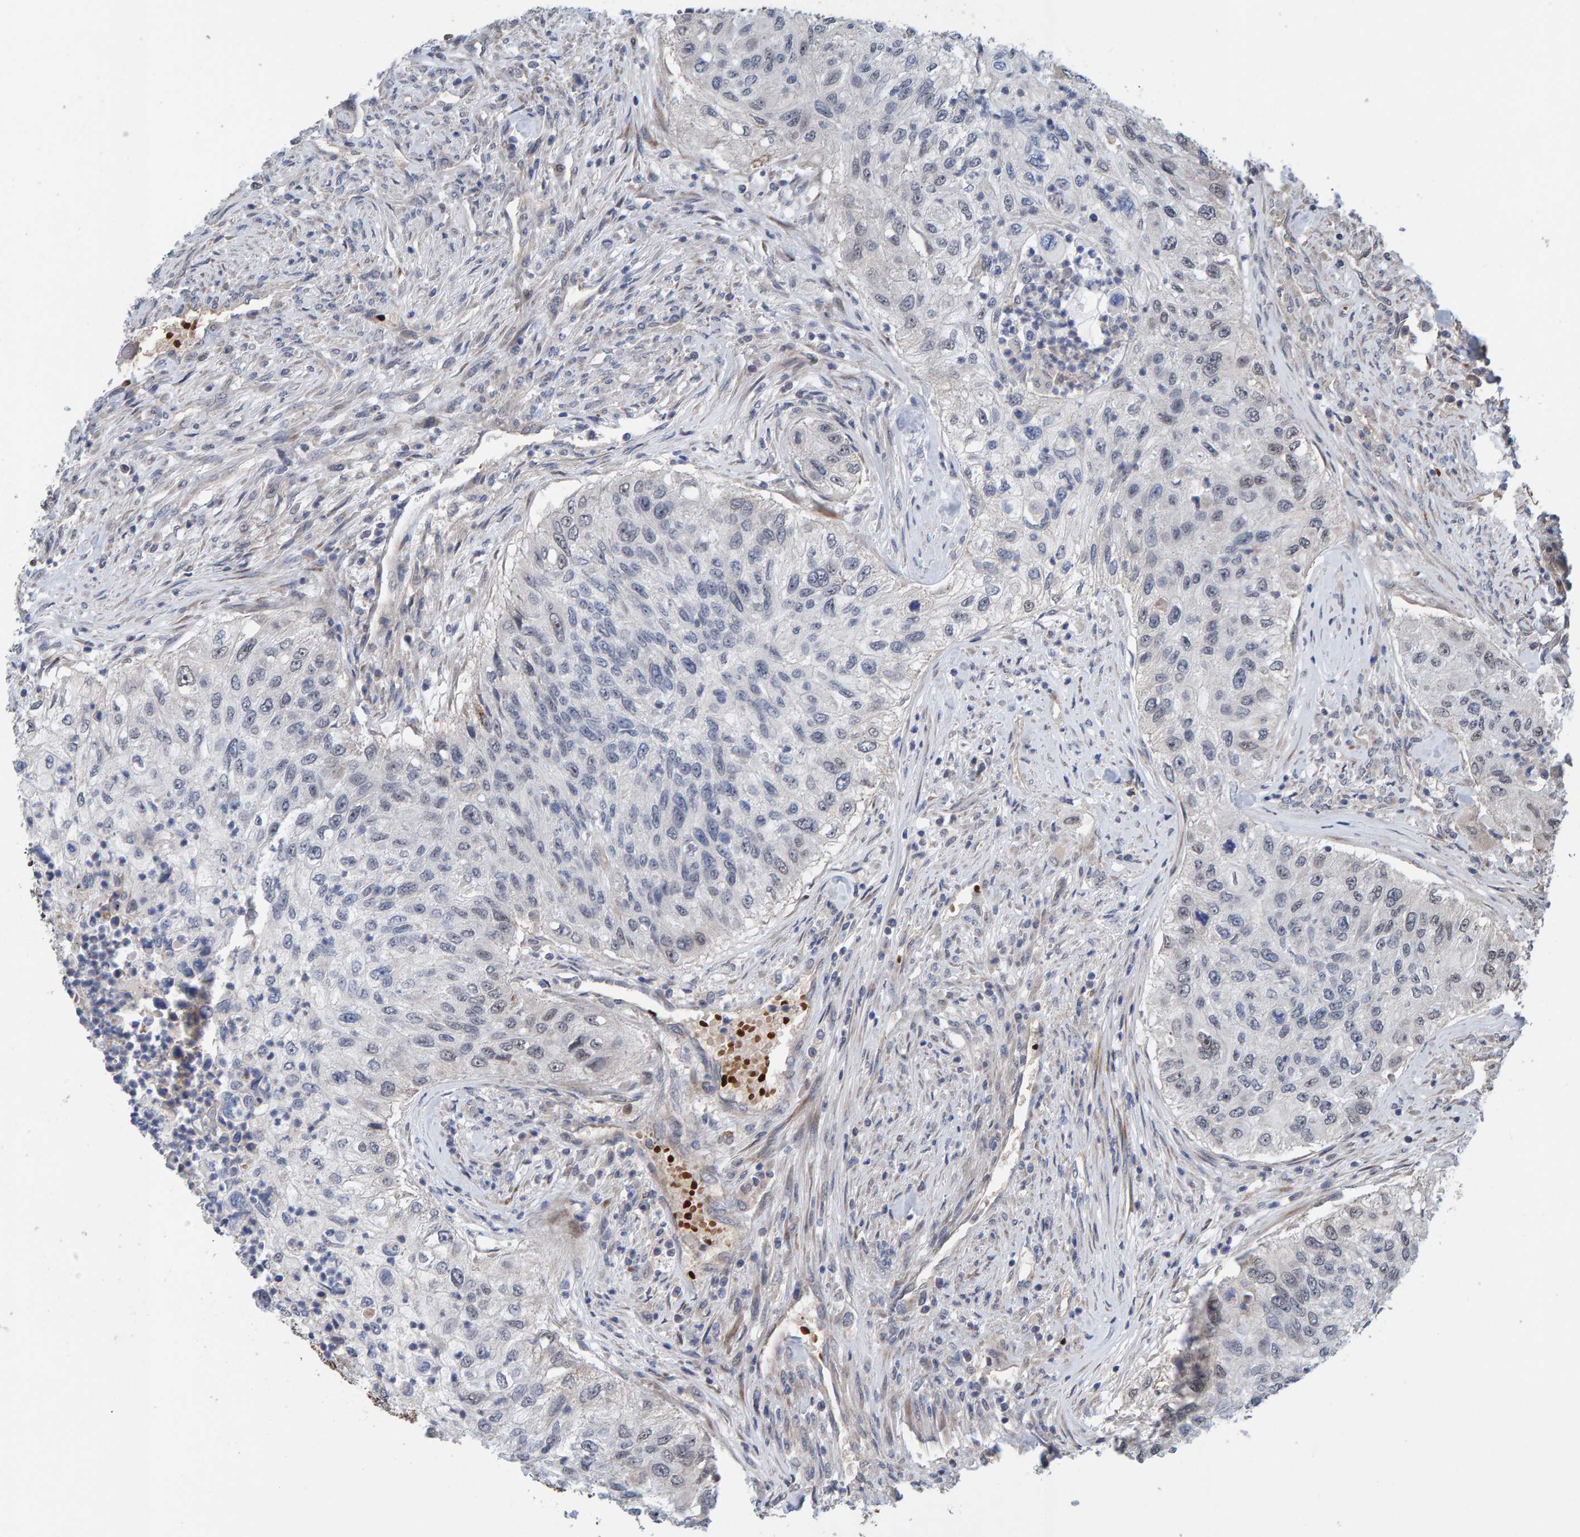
{"staining": {"intensity": "negative", "quantity": "none", "location": "none"}, "tissue": "urothelial cancer", "cell_type": "Tumor cells", "image_type": "cancer", "snomed": [{"axis": "morphology", "description": "Urothelial carcinoma, High grade"}, {"axis": "topography", "description": "Urinary bladder"}], "caption": "Urothelial carcinoma (high-grade) was stained to show a protein in brown. There is no significant staining in tumor cells.", "gene": "MFSD6L", "patient": {"sex": "female", "age": 60}}